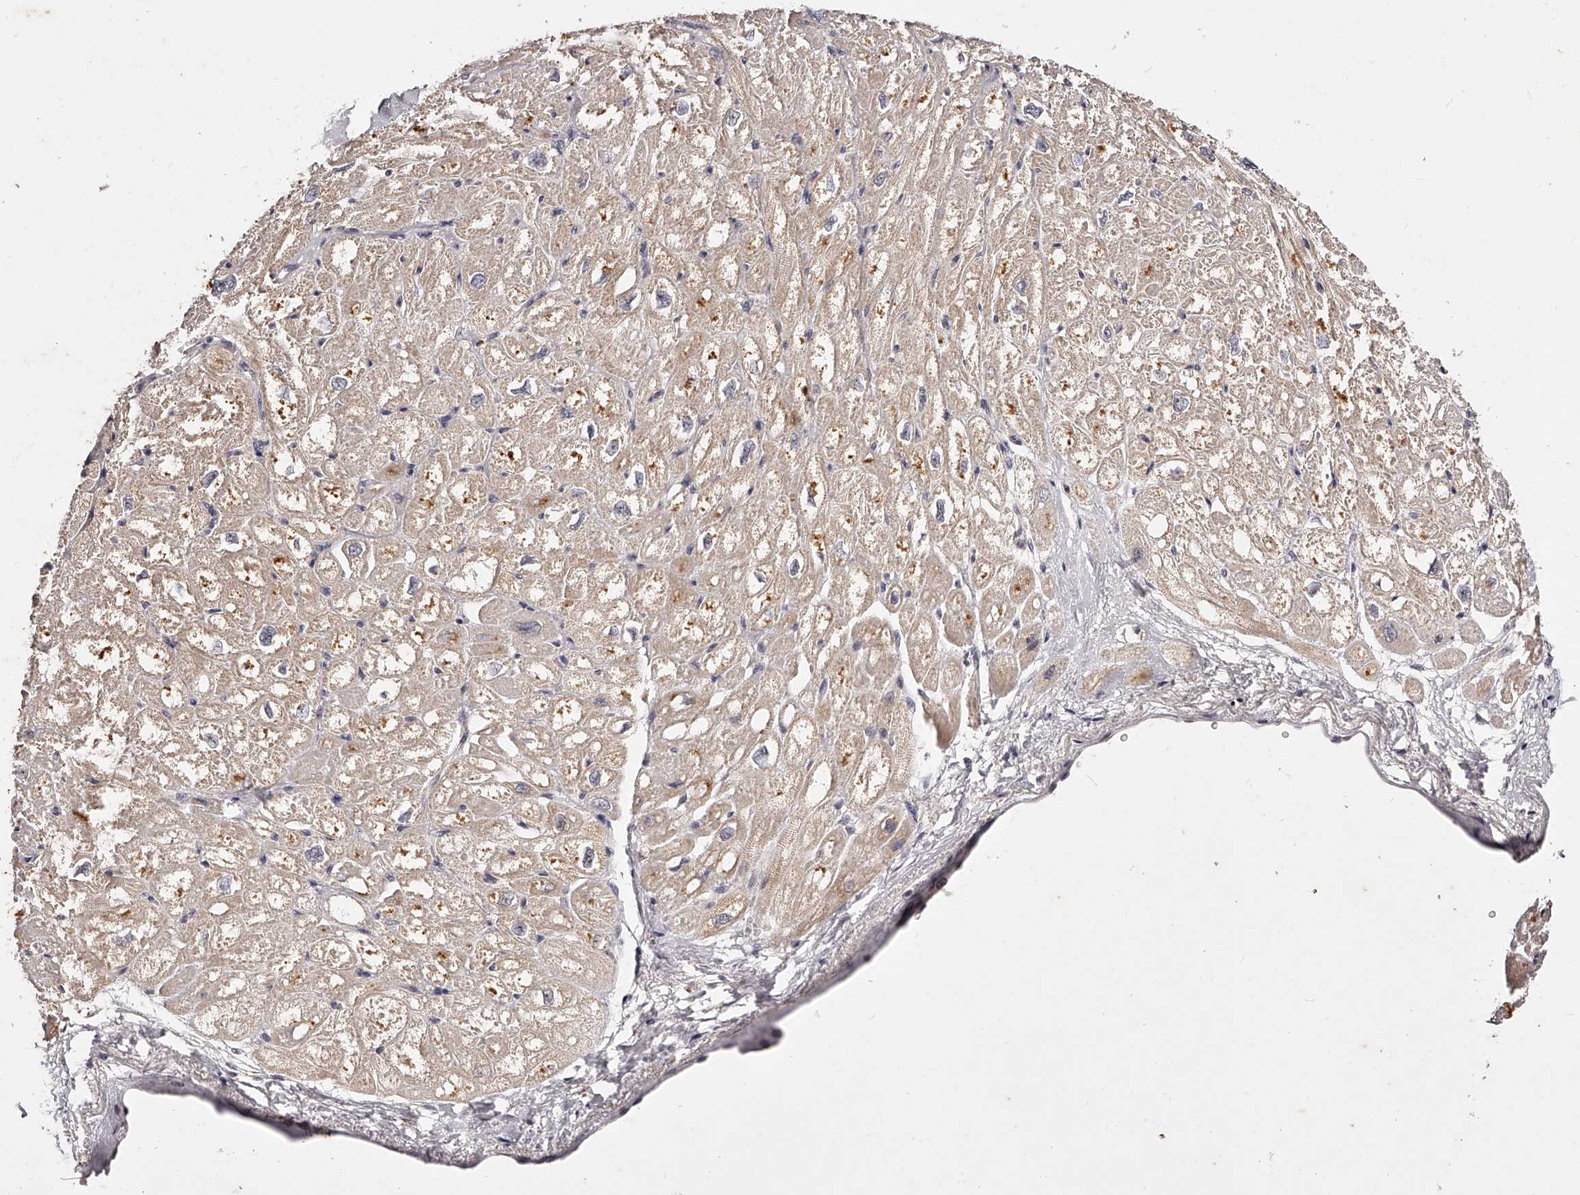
{"staining": {"intensity": "moderate", "quantity": ">75%", "location": "cytoplasmic/membranous"}, "tissue": "heart muscle", "cell_type": "Cardiomyocytes", "image_type": "normal", "snomed": [{"axis": "morphology", "description": "Normal tissue, NOS"}, {"axis": "topography", "description": "Heart"}], "caption": "Immunohistochemistry (IHC) (DAB (3,3'-diaminobenzidine)) staining of benign heart muscle shows moderate cytoplasmic/membranous protein staining in approximately >75% of cardiomyocytes.", "gene": "PHACTR1", "patient": {"sex": "male", "age": 50}}